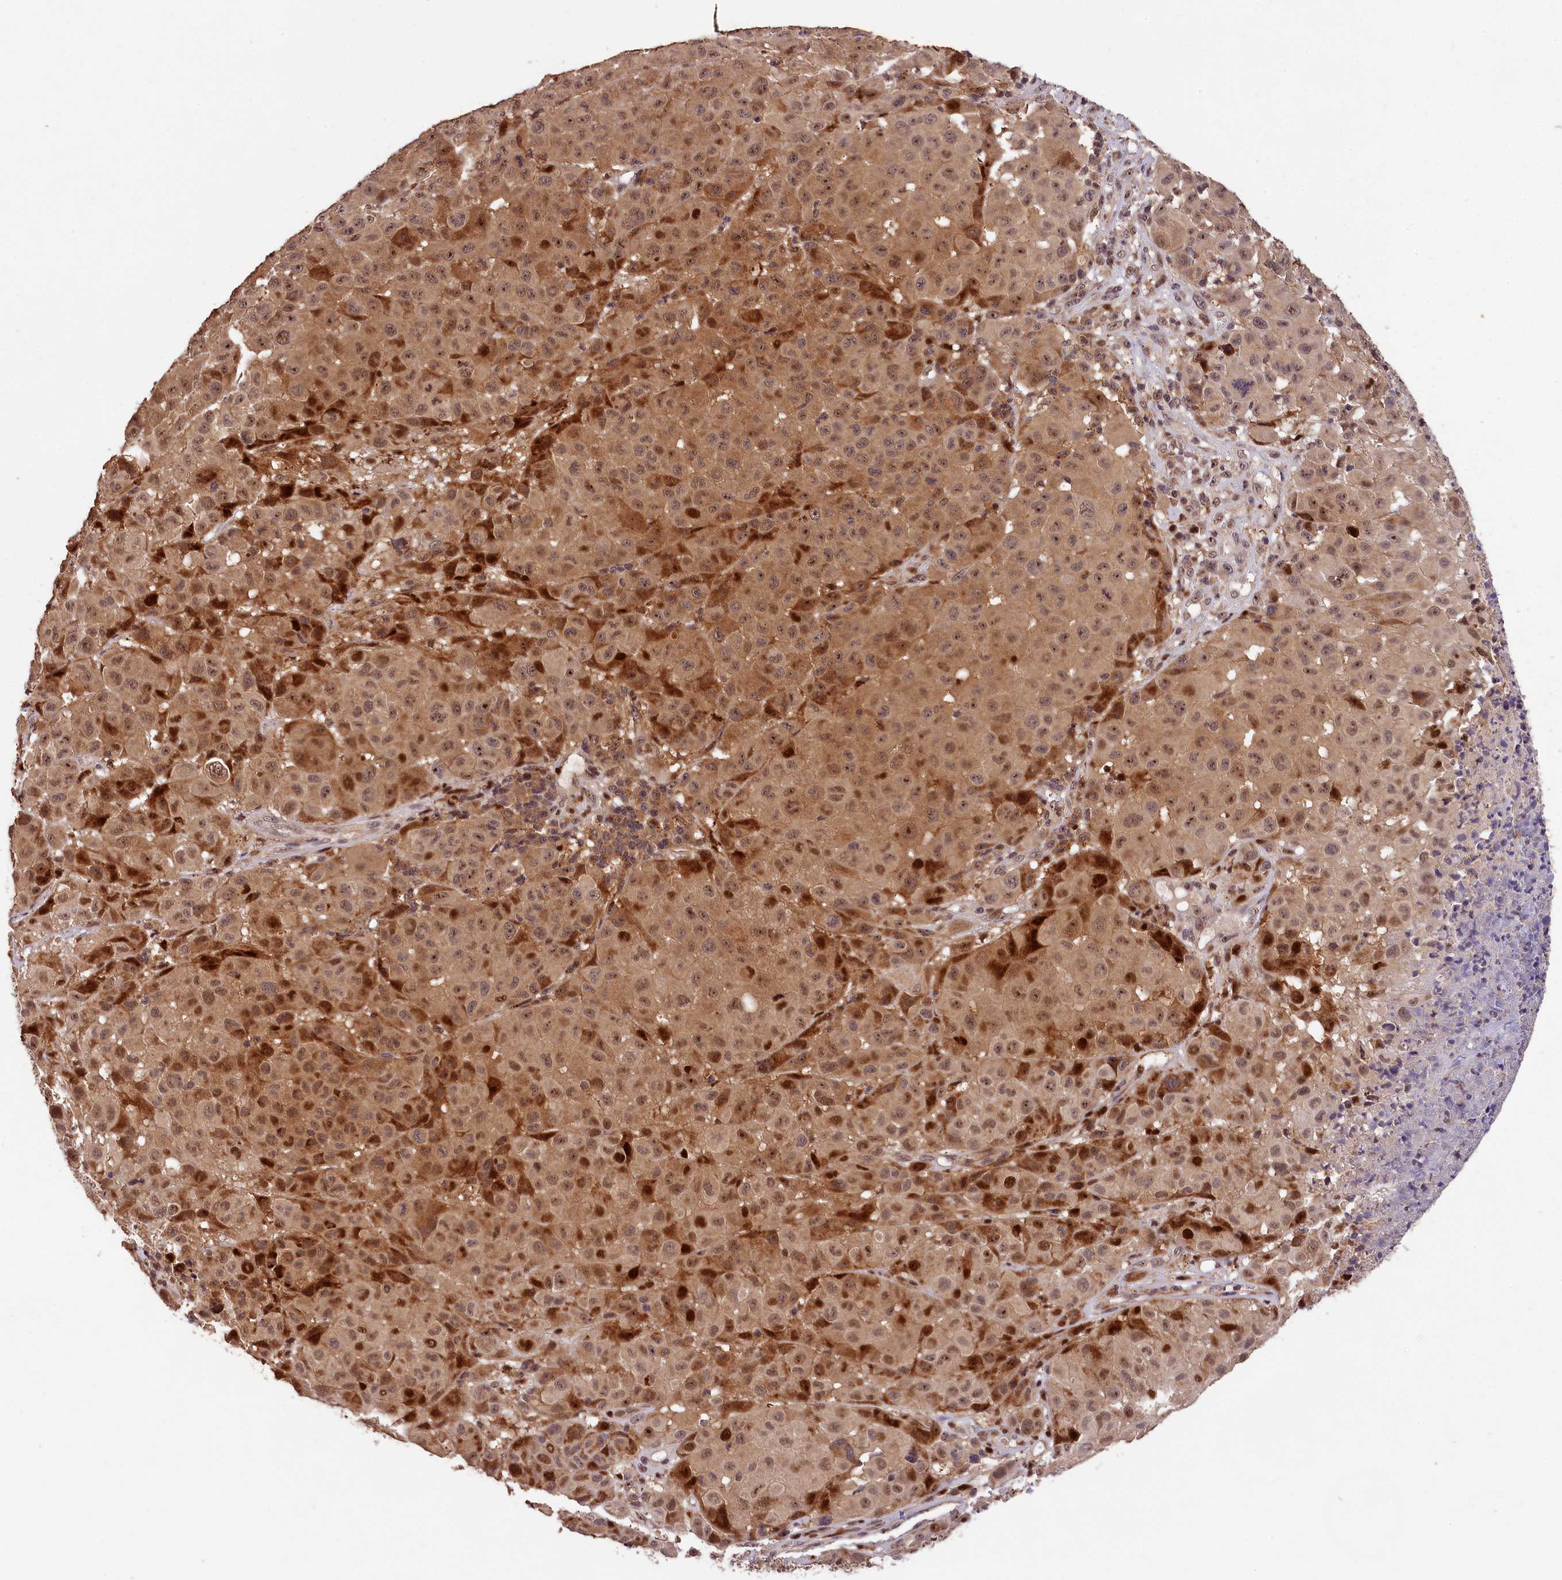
{"staining": {"intensity": "strong", "quantity": ">75%", "location": "cytoplasmic/membranous,nuclear"}, "tissue": "melanoma", "cell_type": "Tumor cells", "image_type": "cancer", "snomed": [{"axis": "morphology", "description": "Malignant melanoma, NOS"}, {"axis": "topography", "description": "Skin"}], "caption": "An immunohistochemistry image of neoplastic tissue is shown. Protein staining in brown shows strong cytoplasmic/membranous and nuclear positivity in malignant melanoma within tumor cells.", "gene": "PHAF1", "patient": {"sex": "male", "age": 73}}